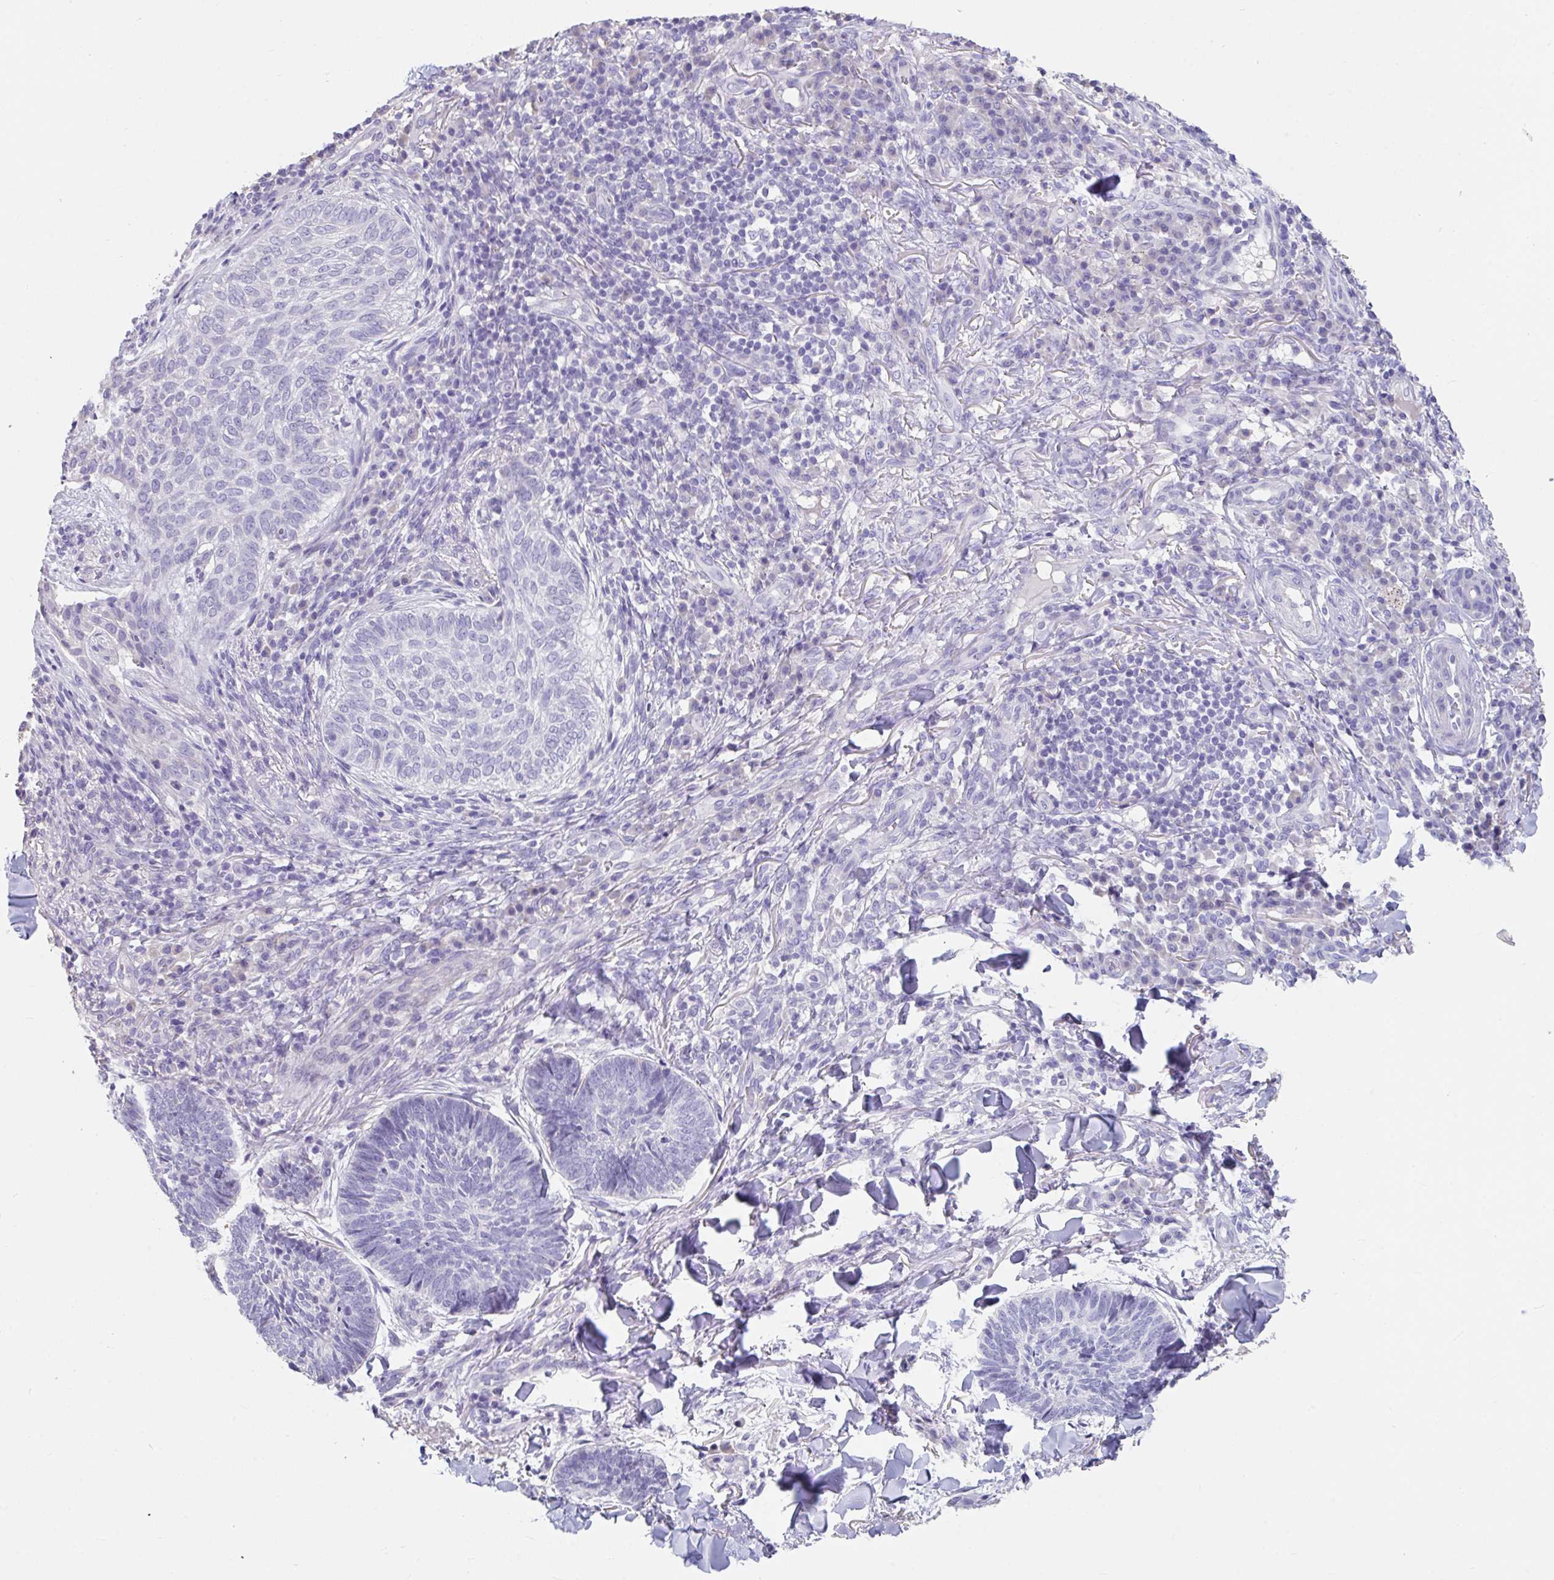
{"staining": {"intensity": "negative", "quantity": "none", "location": "none"}, "tissue": "skin cancer", "cell_type": "Tumor cells", "image_type": "cancer", "snomed": [{"axis": "morphology", "description": "Normal tissue, NOS"}, {"axis": "morphology", "description": "Basal cell carcinoma"}, {"axis": "topography", "description": "Skin"}], "caption": "Immunohistochemistry (IHC) image of skin cancer stained for a protein (brown), which exhibits no positivity in tumor cells. (Immunohistochemistry (IHC), brightfield microscopy, high magnification).", "gene": "SLC44A4", "patient": {"sex": "male", "age": 50}}